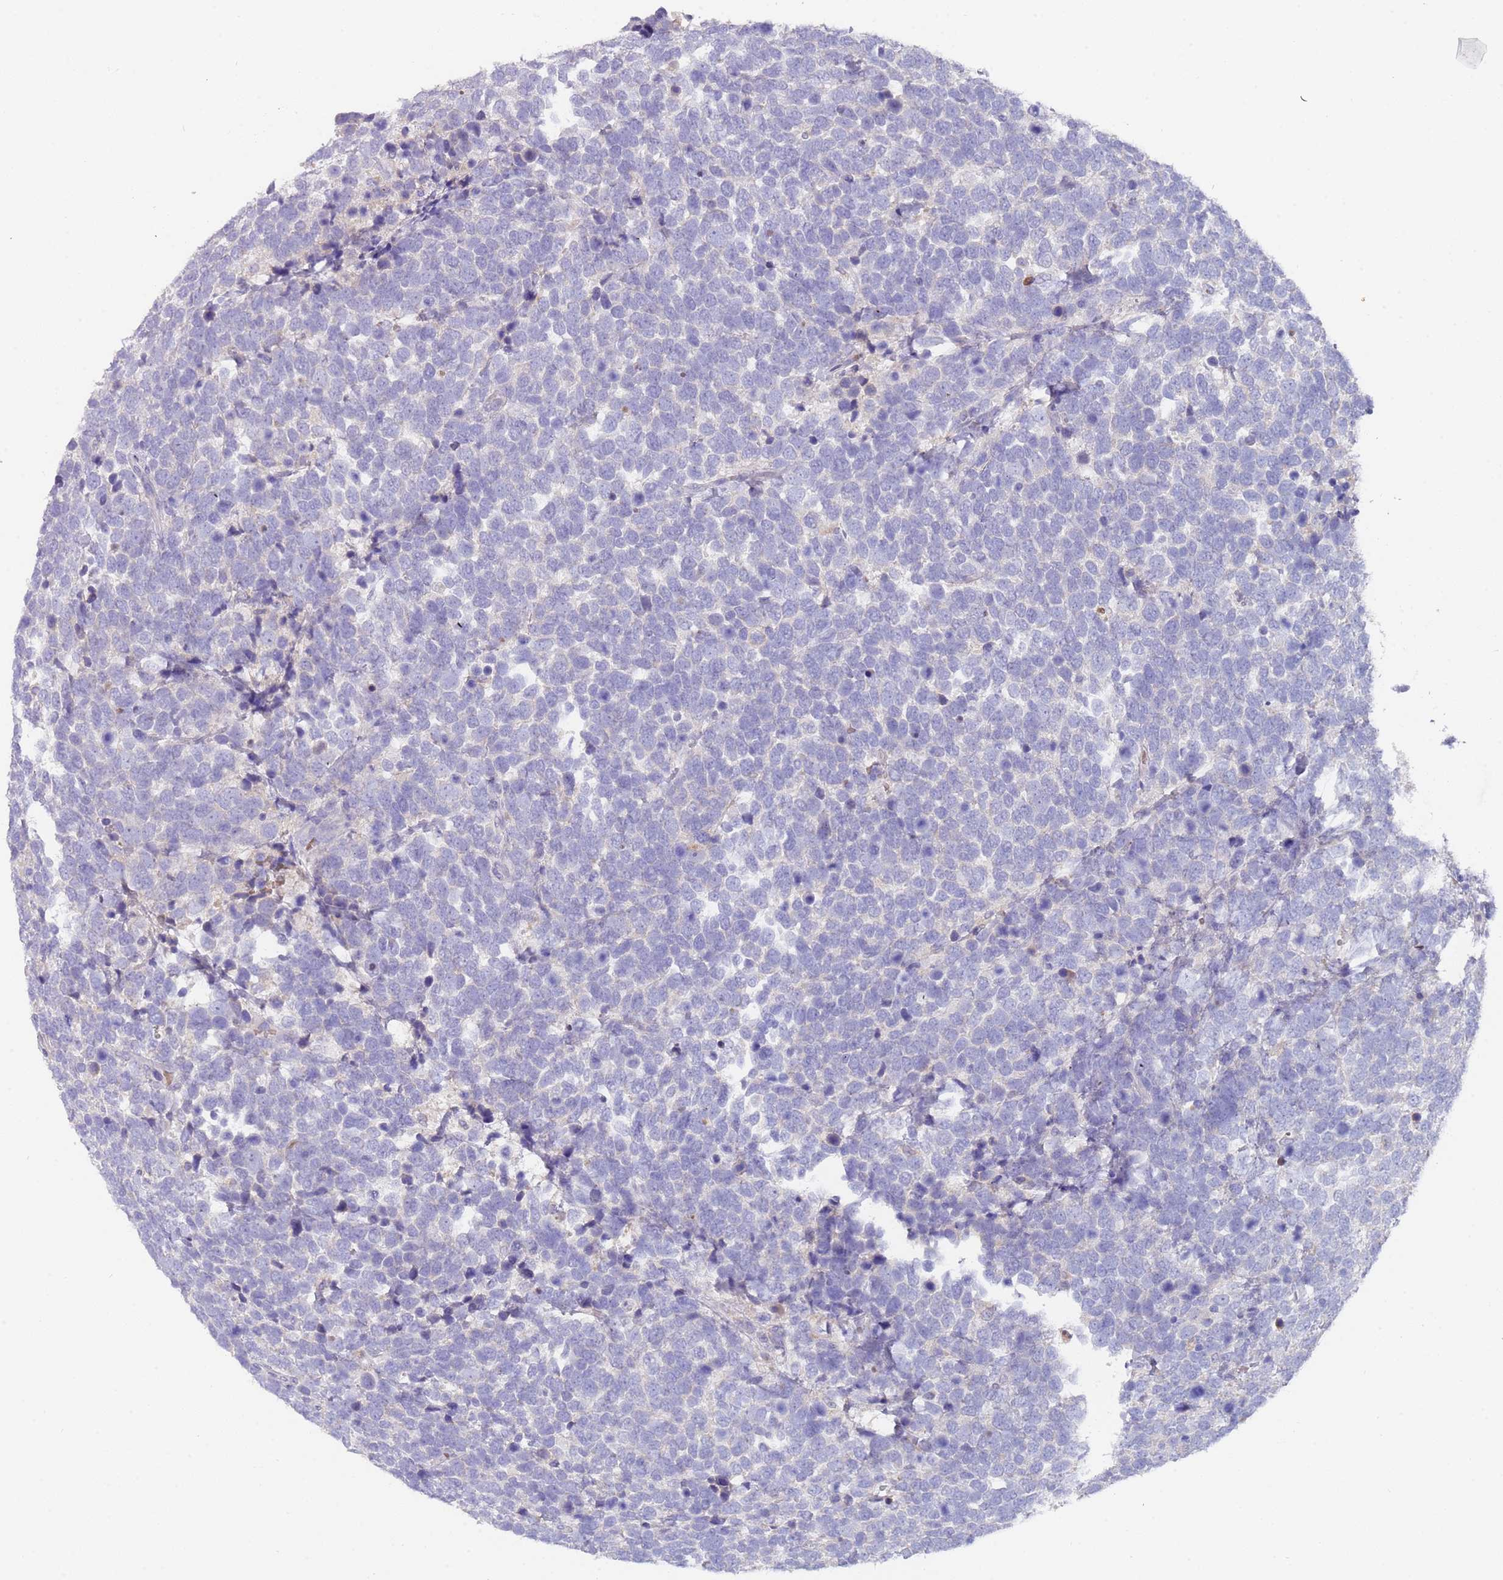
{"staining": {"intensity": "negative", "quantity": "none", "location": "none"}, "tissue": "urothelial cancer", "cell_type": "Tumor cells", "image_type": "cancer", "snomed": [{"axis": "morphology", "description": "Urothelial carcinoma, High grade"}, {"axis": "topography", "description": "Urinary bladder"}], "caption": "Immunohistochemistry (IHC) image of human high-grade urothelial carcinoma stained for a protein (brown), which demonstrates no positivity in tumor cells.", "gene": "TMEM251", "patient": {"sex": "female", "age": 82}}